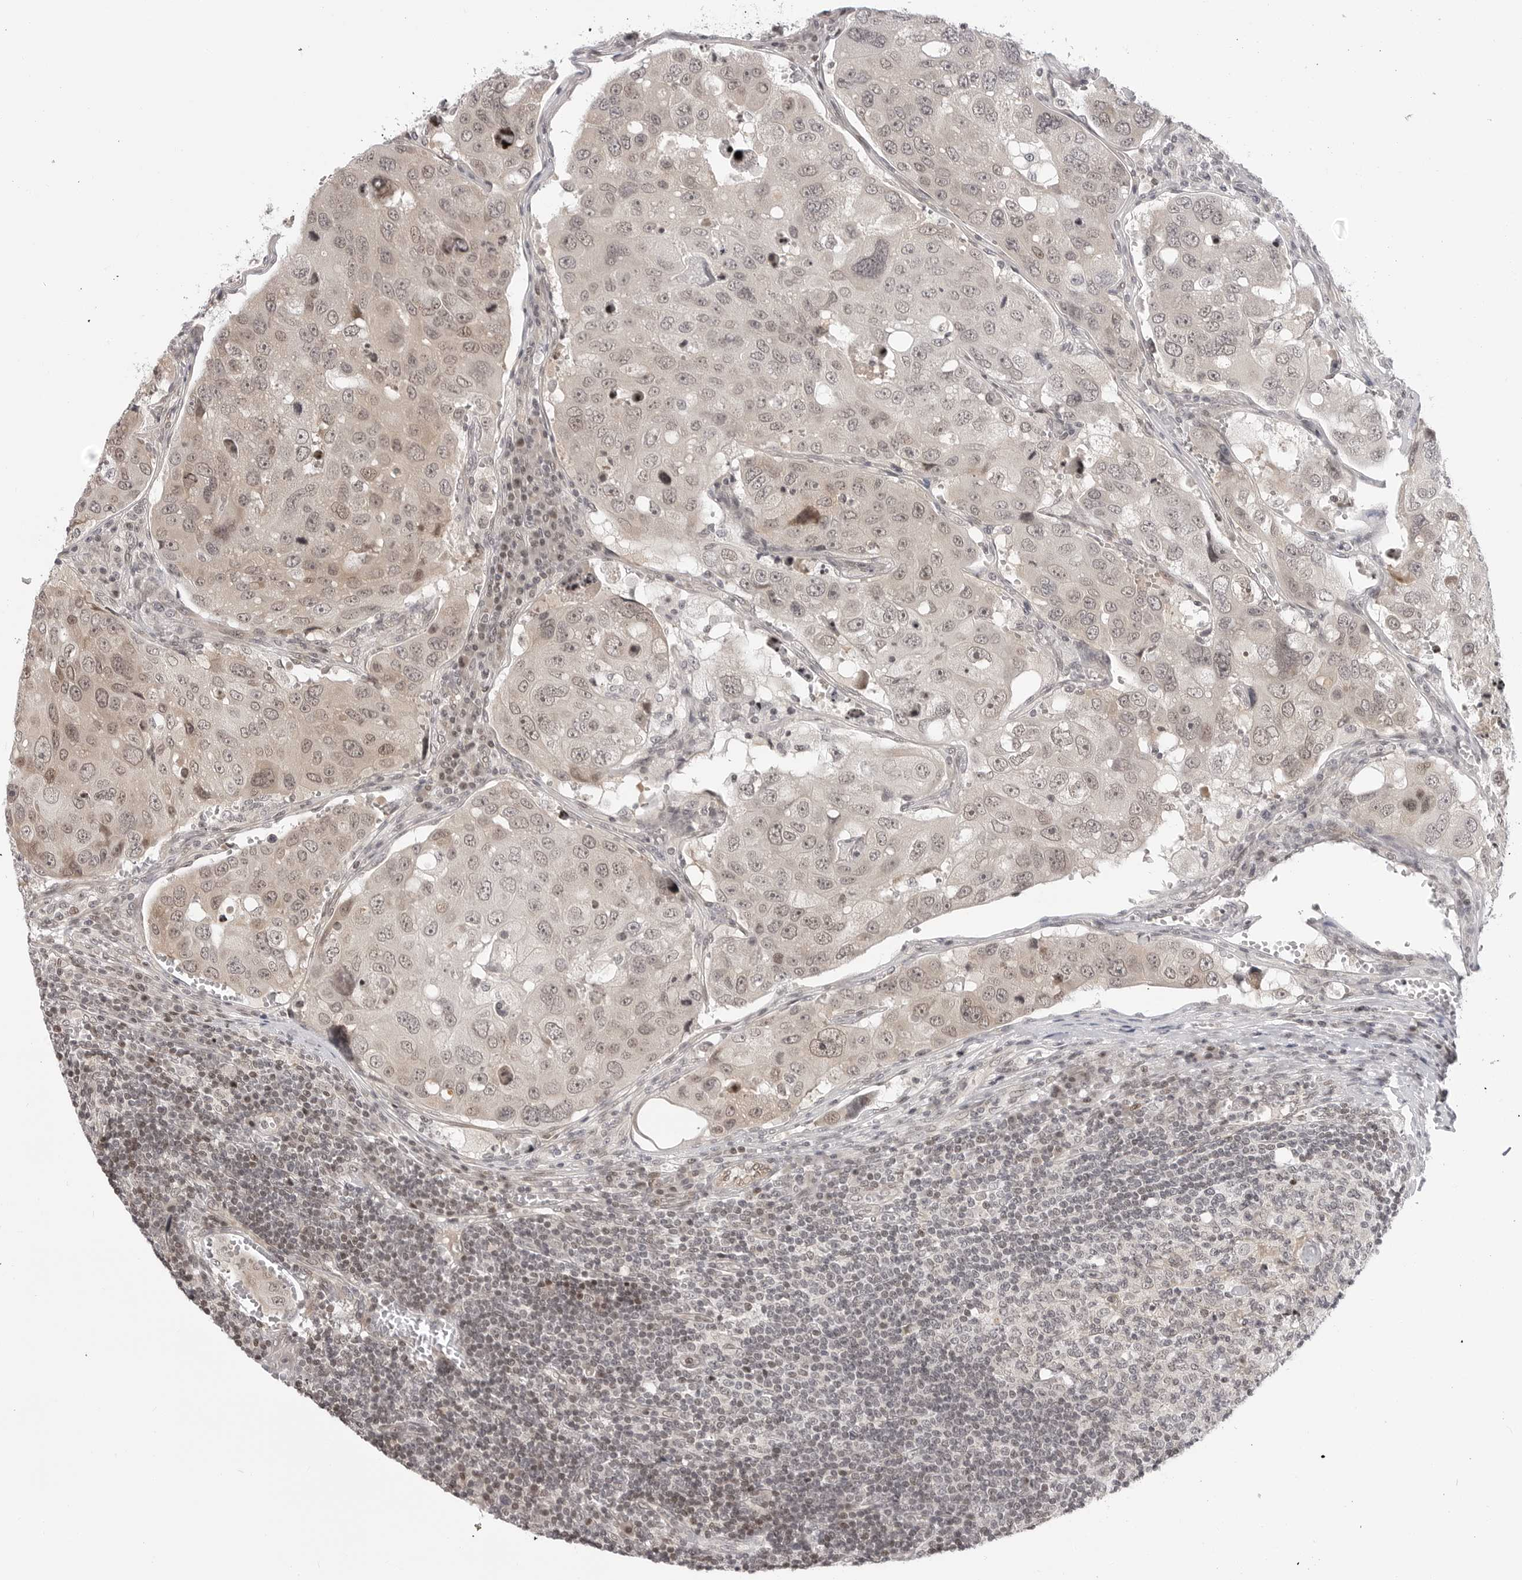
{"staining": {"intensity": "weak", "quantity": "25%-75%", "location": "cytoplasmic/membranous,nuclear"}, "tissue": "urothelial cancer", "cell_type": "Tumor cells", "image_type": "cancer", "snomed": [{"axis": "morphology", "description": "Urothelial carcinoma, High grade"}, {"axis": "topography", "description": "Lymph node"}, {"axis": "topography", "description": "Urinary bladder"}], "caption": "Immunohistochemical staining of human urothelial cancer shows weak cytoplasmic/membranous and nuclear protein staining in about 25%-75% of tumor cells.", "gene": "C8orf33", "patient": {"sex": "male", "age": 51}}